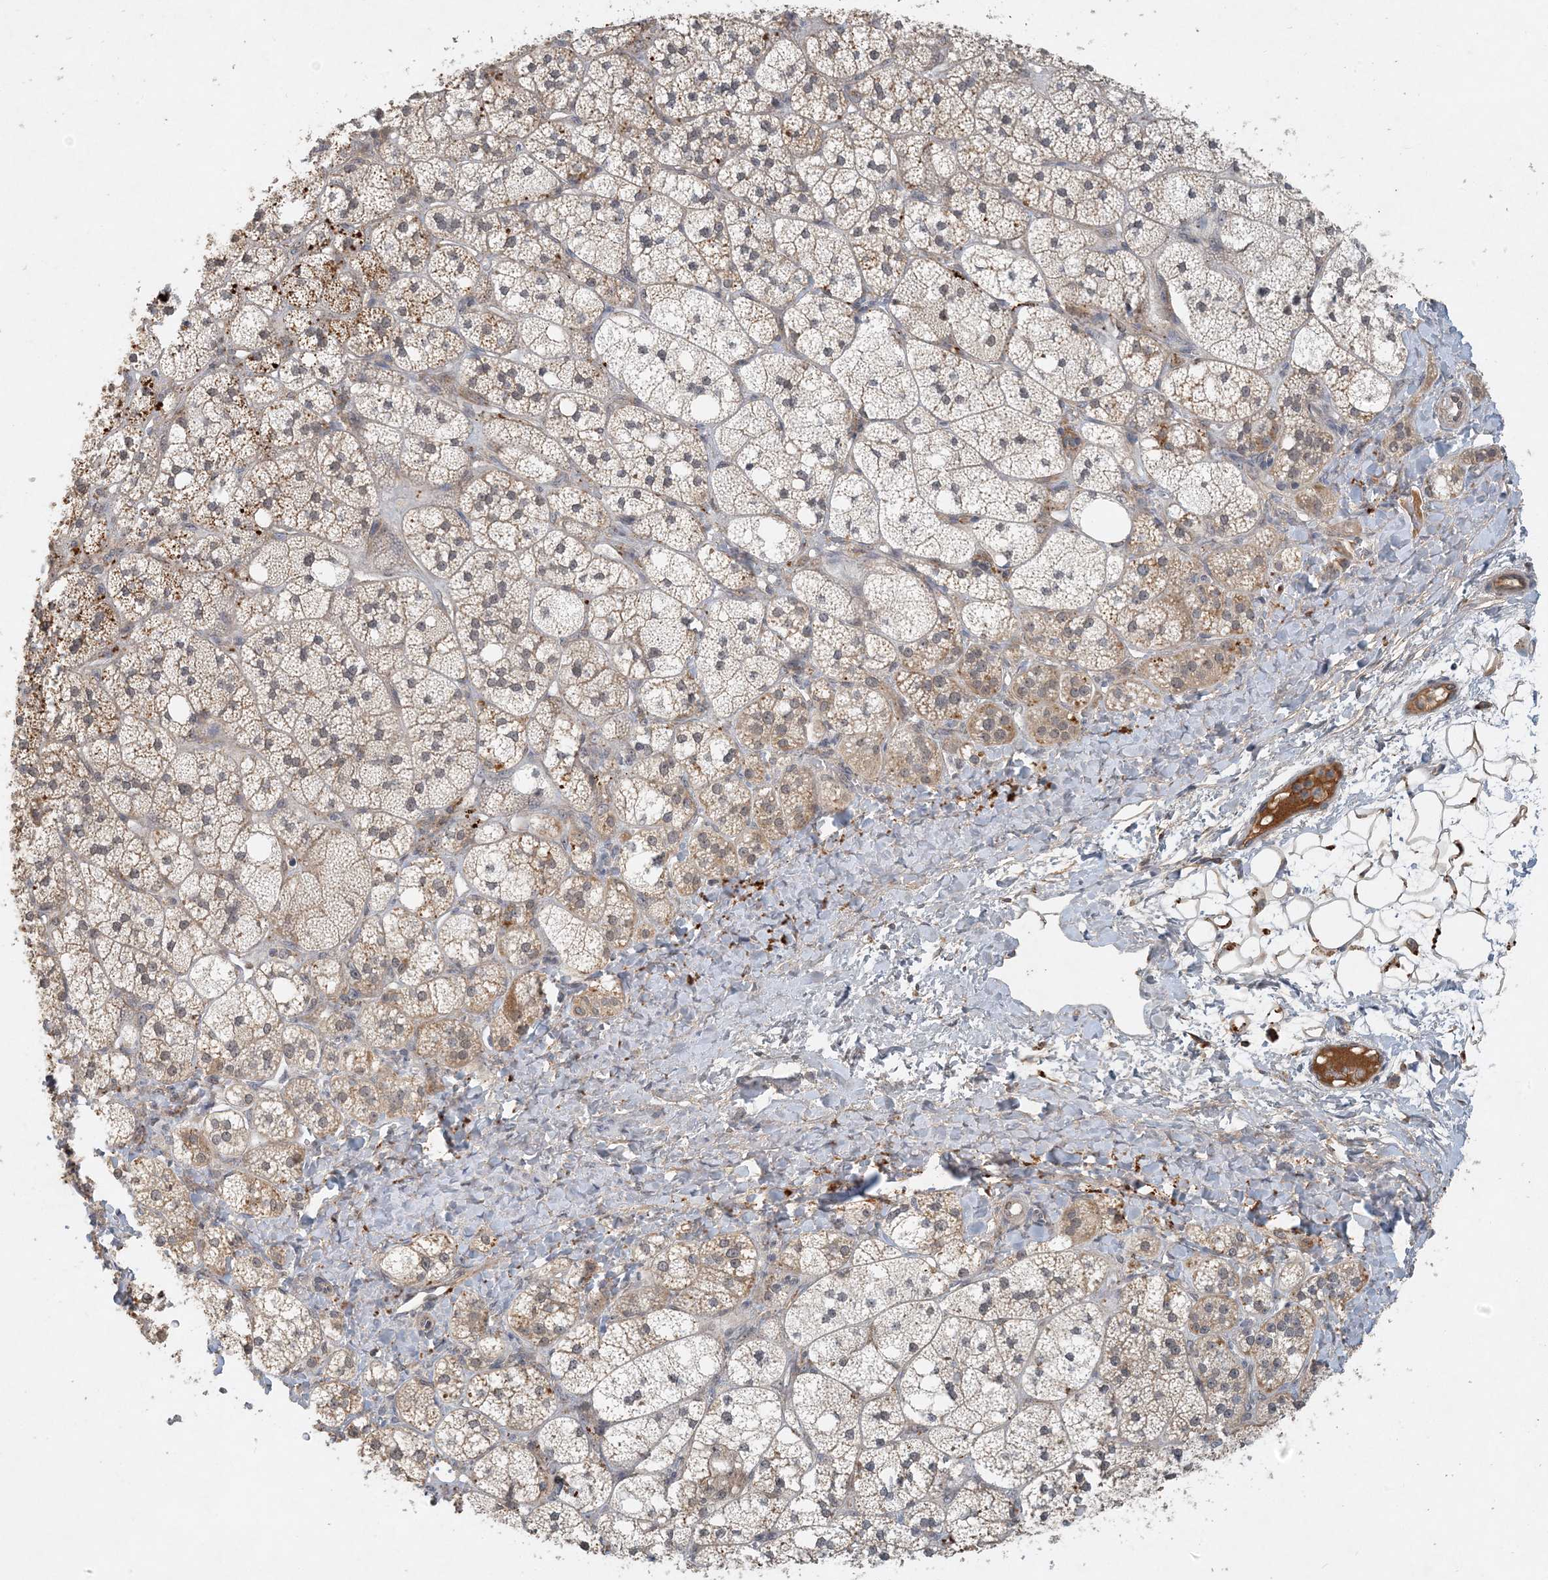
{"staining": {"intensity": "moderate", "quantity": "25%-75%", "location": "cytoplasmic/membranous"}, "tissue": "adrenal gland", "cell_type": "Glandular cells", "image_type": "normal", "snomed": [{"axis": "morphology", "description": "Normal tissue, NOS"}, {"axis": "topography", "description": "Adrenal gland"}], "caption": "DAB immunohistochemical staining of normal human adrenal gland displays moderate cytoplasmic/membranous protein expression in approximately 25%-75% of glandular cells.", "gene": "ZCCHC4", "patient": {"sex": "male", "age": 61}}